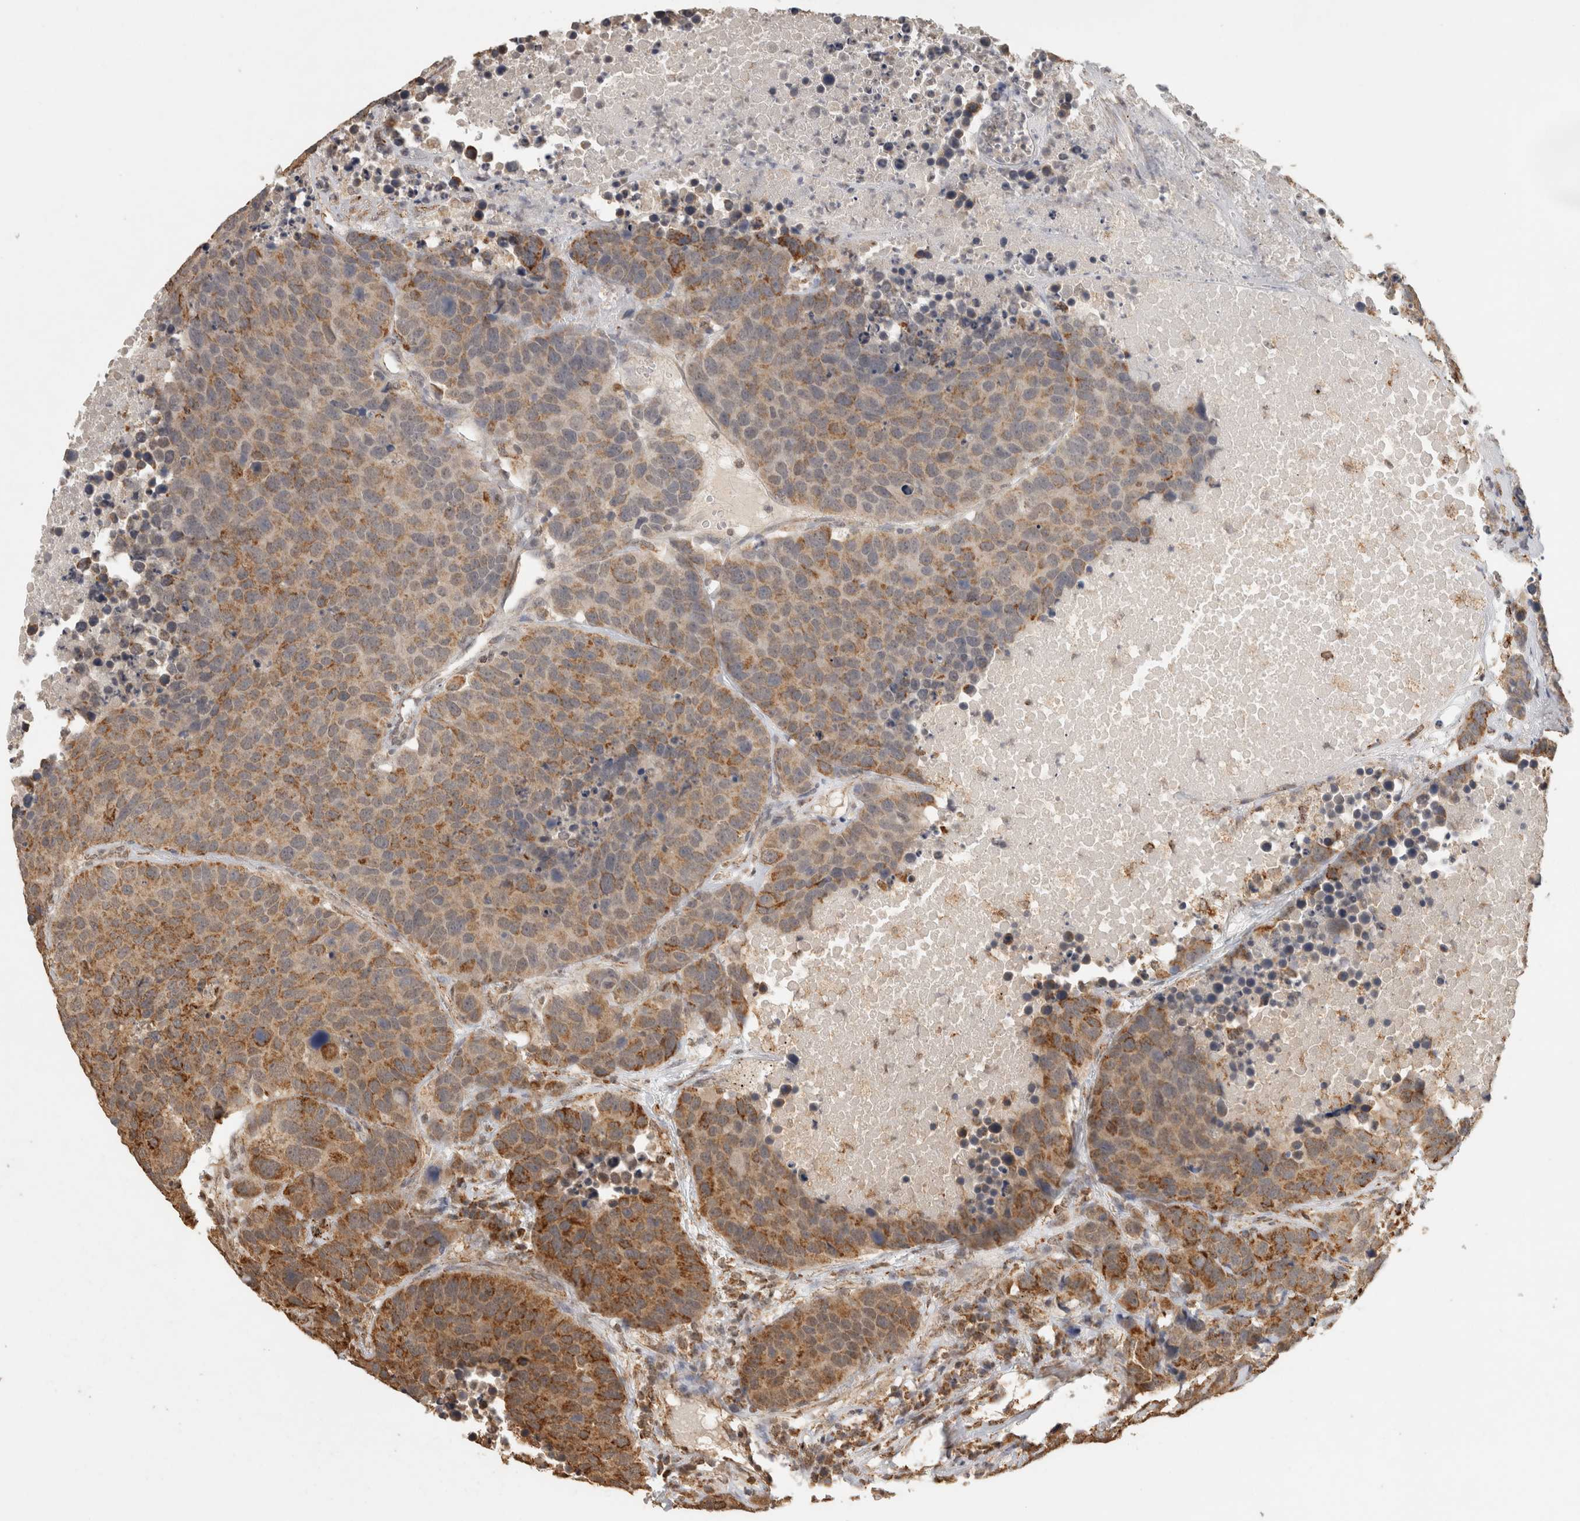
{"staining": {"intensity": "moderate", "quantity": ">75%", "location": "cytoplasmic/membranous"}, "tissue": "carcinoid", "cell_type": "Tumor cells", "image_type": "cancer", "snomed": [{"axis": "morphology", "description": "Carcinoid, malignant, NOS"}, {"axis": "topography", "description": "Lung"}], "caption": "High-magnification brightfield microscopy of malignant carcinoid stained with DAB (brown) and counterstained with hematoxylin (blue). tumor cells exhibit moderate cytoplasmic/membranous expression is identified in about>75% of cells.", "gene": "BNIP3L", "patient": {"sex": "male", "age": 60}}